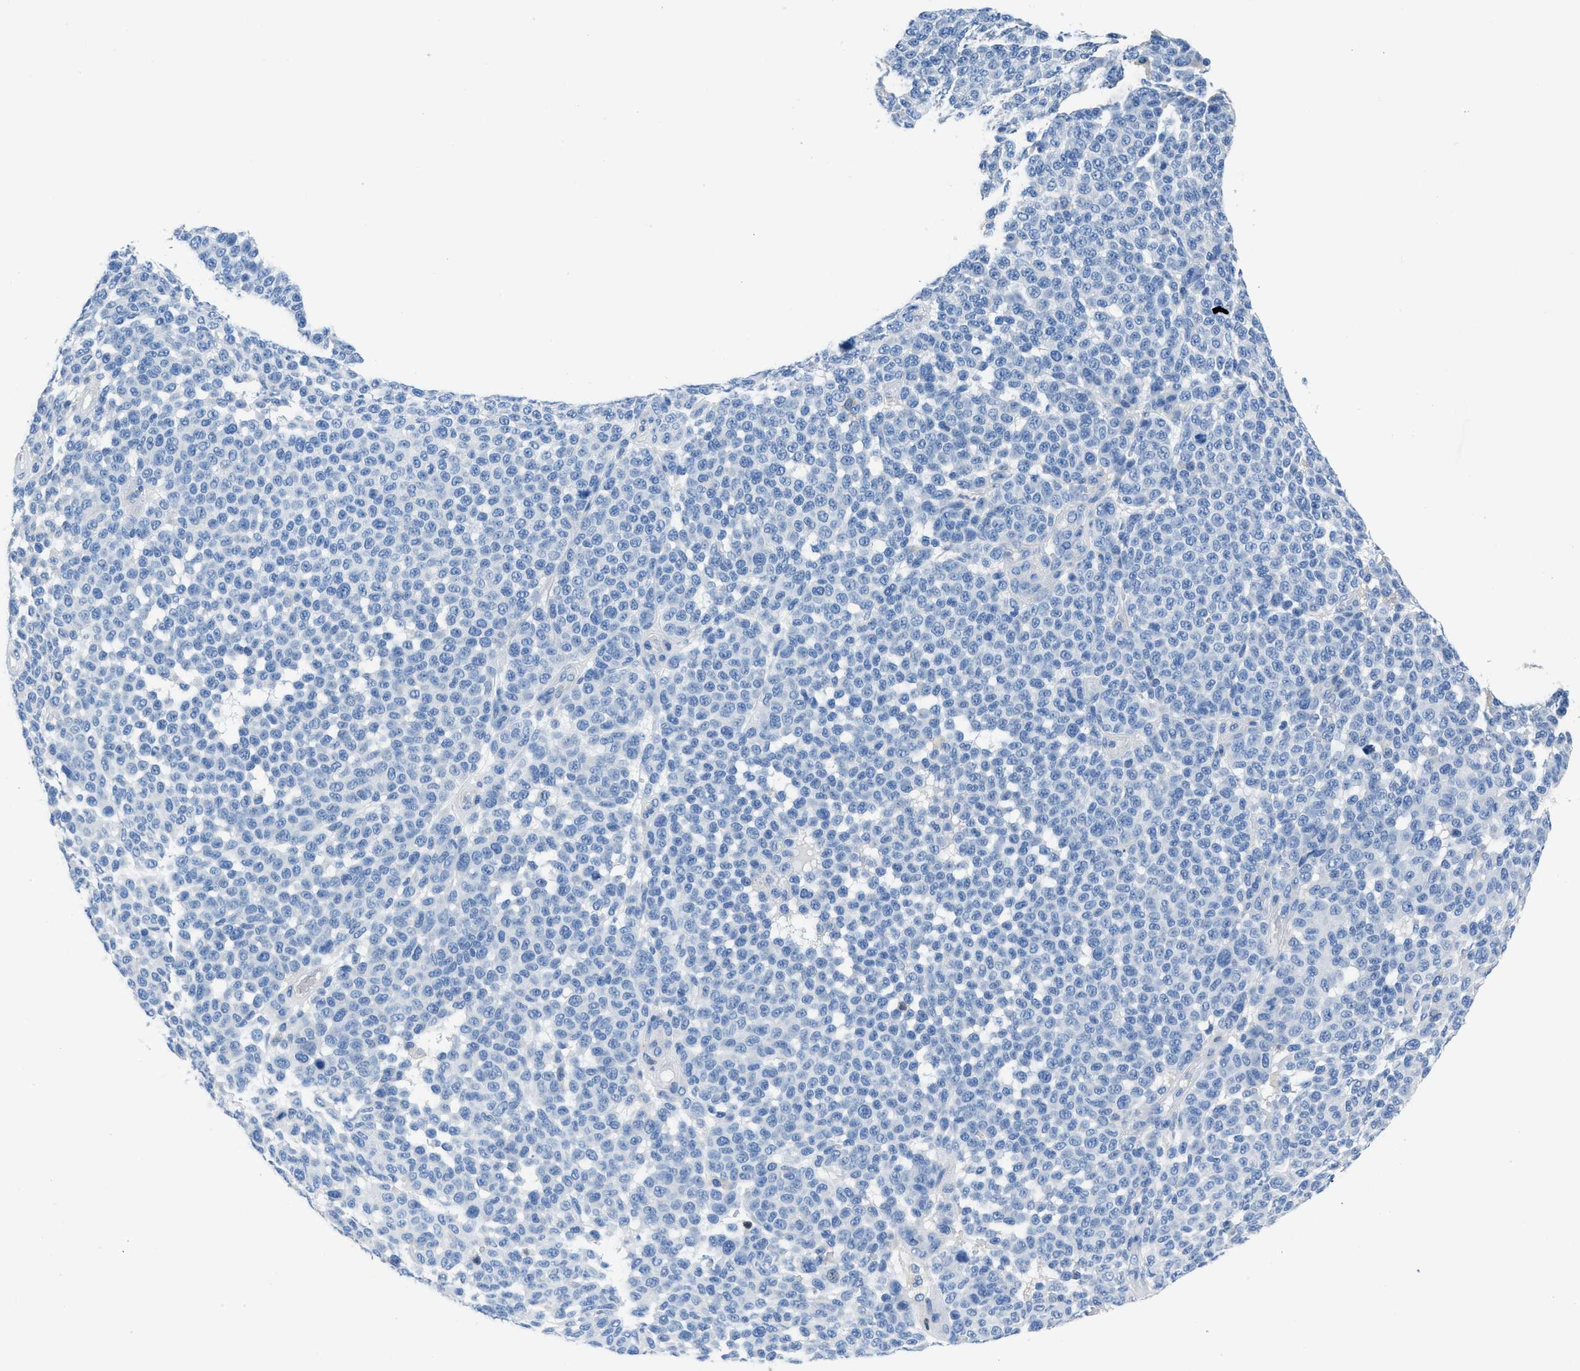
{"staining": {"intensity": "negative", "quantity": "none", "location": "none"}, "tissue": "melanoma", "cell_type": "Tumor cells", "image_type": "cancer", "snomed": [{"axis": "morphology", "description": "Malignant melanoma, NOS"}, {"axis": "topography", "description": "Skin"}], "caption": "High magnification brightfield microscopy of melanoma stained with DAB (brown) and counterstained with hematoxylin (blue): tumor cells show no significant staining. (DAB (3,3'-diaminobenzidine) IHC with hematoxylin counter stain).", "gene": "NEB", "patient": {"sex": "male", "age": 59}}